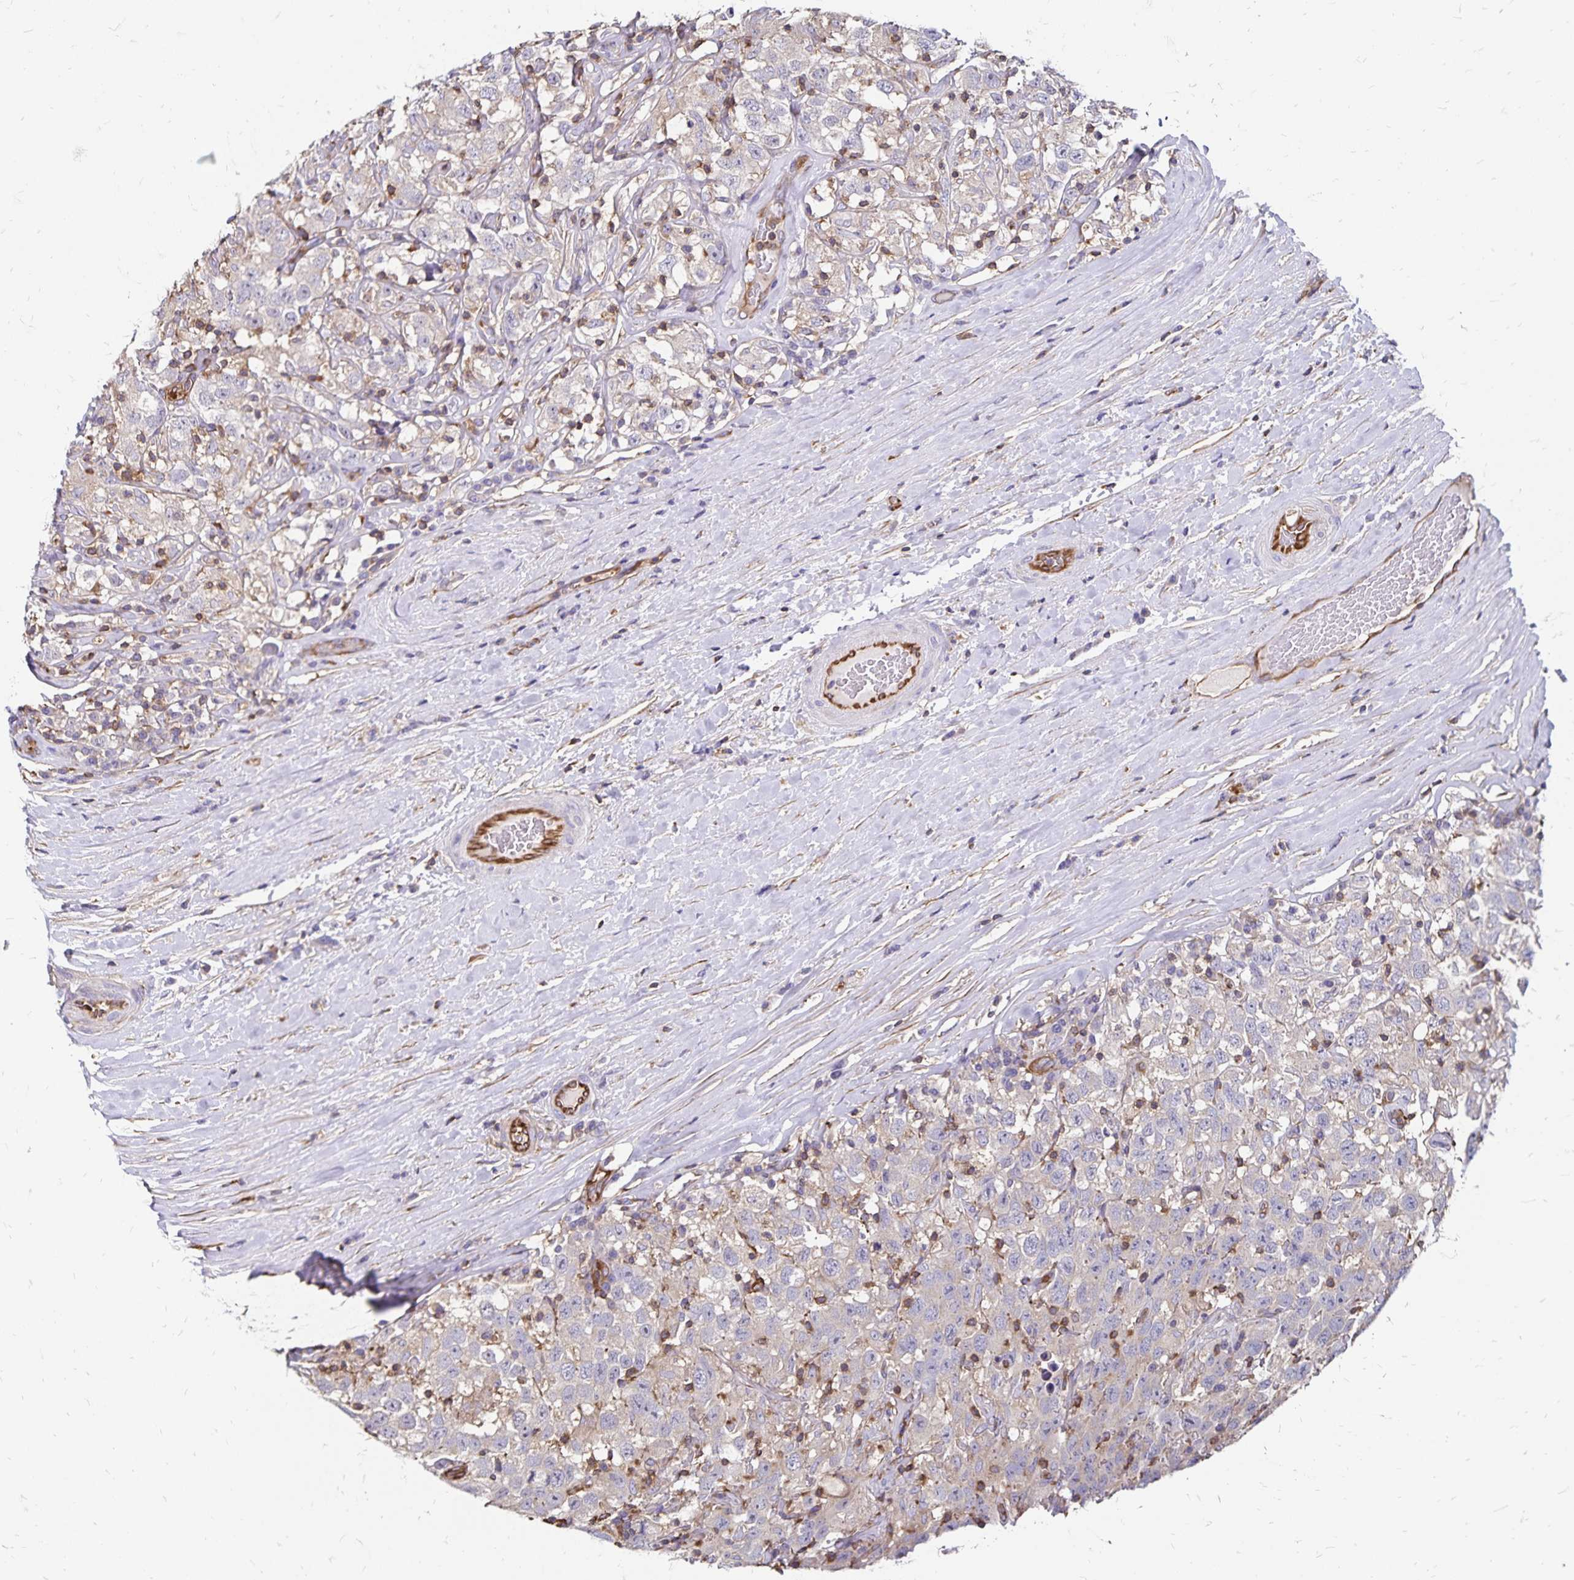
{"staining": {"intensity": "negative", "quantity": "none", "location": "none"}, "tissue": "testis cancer", "cell_type": "Tumor cells", "image_type": "cancer", "snomed": [{"axis": "morphology", "description": "Seminoma, NOS"}, {"axis": "topography", "description": "Testis"}], "caption": "High power microscopy image of an immunohistochemistry (IHC) photomicrograph of seminoma (testis), revealing no significant staining in tumor cells.", "gene": "RPRML", "patient": {"sex": "male", "age": 41}}